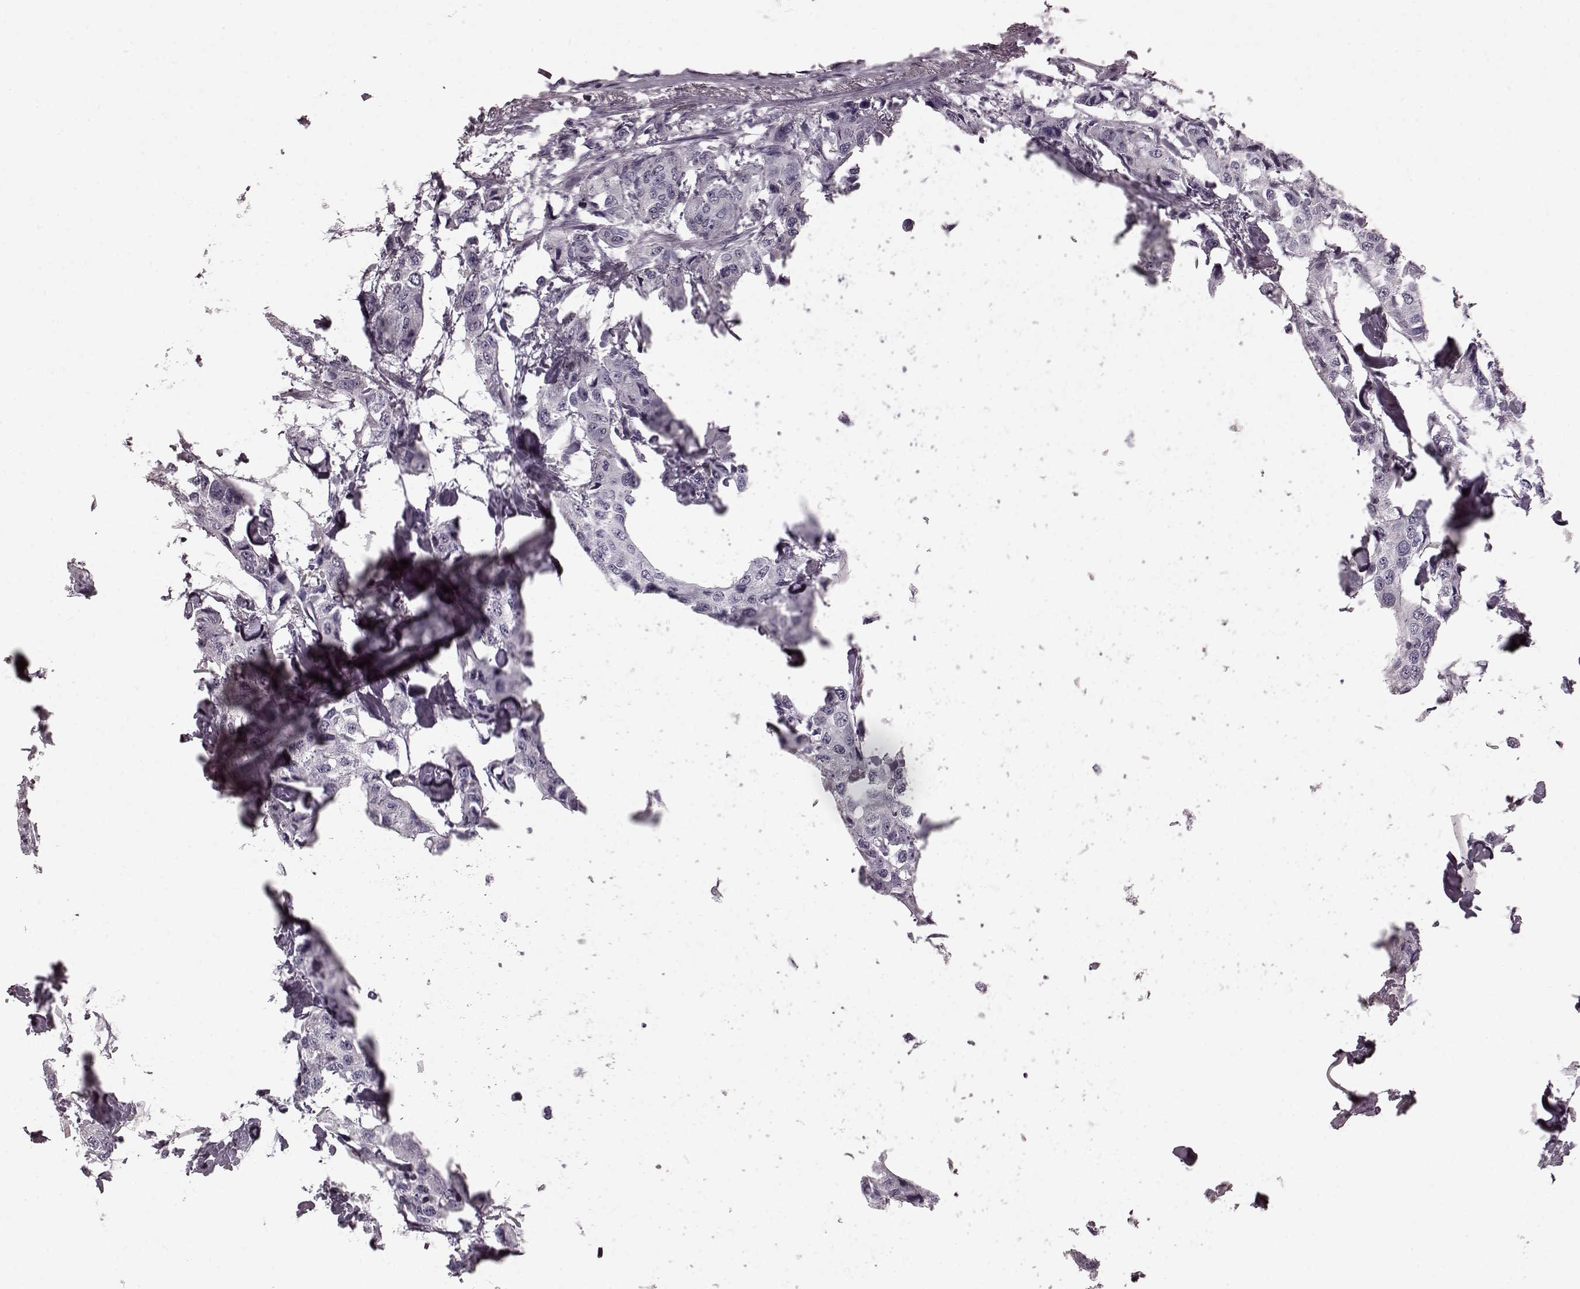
{"staining": {"intensity": "negative", "quantity": "none", "location": "none"}, "tissue": "breast cancer", "cell_type": "Tumor cells", "image_type": "cancer", "snomed": [{"axis": "morphology", "description": "Duct carcinoma"}, {"axis": "topography", "description": "Breast"}], "caption": "Immunohistochemical staining of human breast infiltrating ductal carcinoma reveals no significant staining in tumor cells.", "gene": "CST7", "patient": {"sex": "female", "age": 80}}